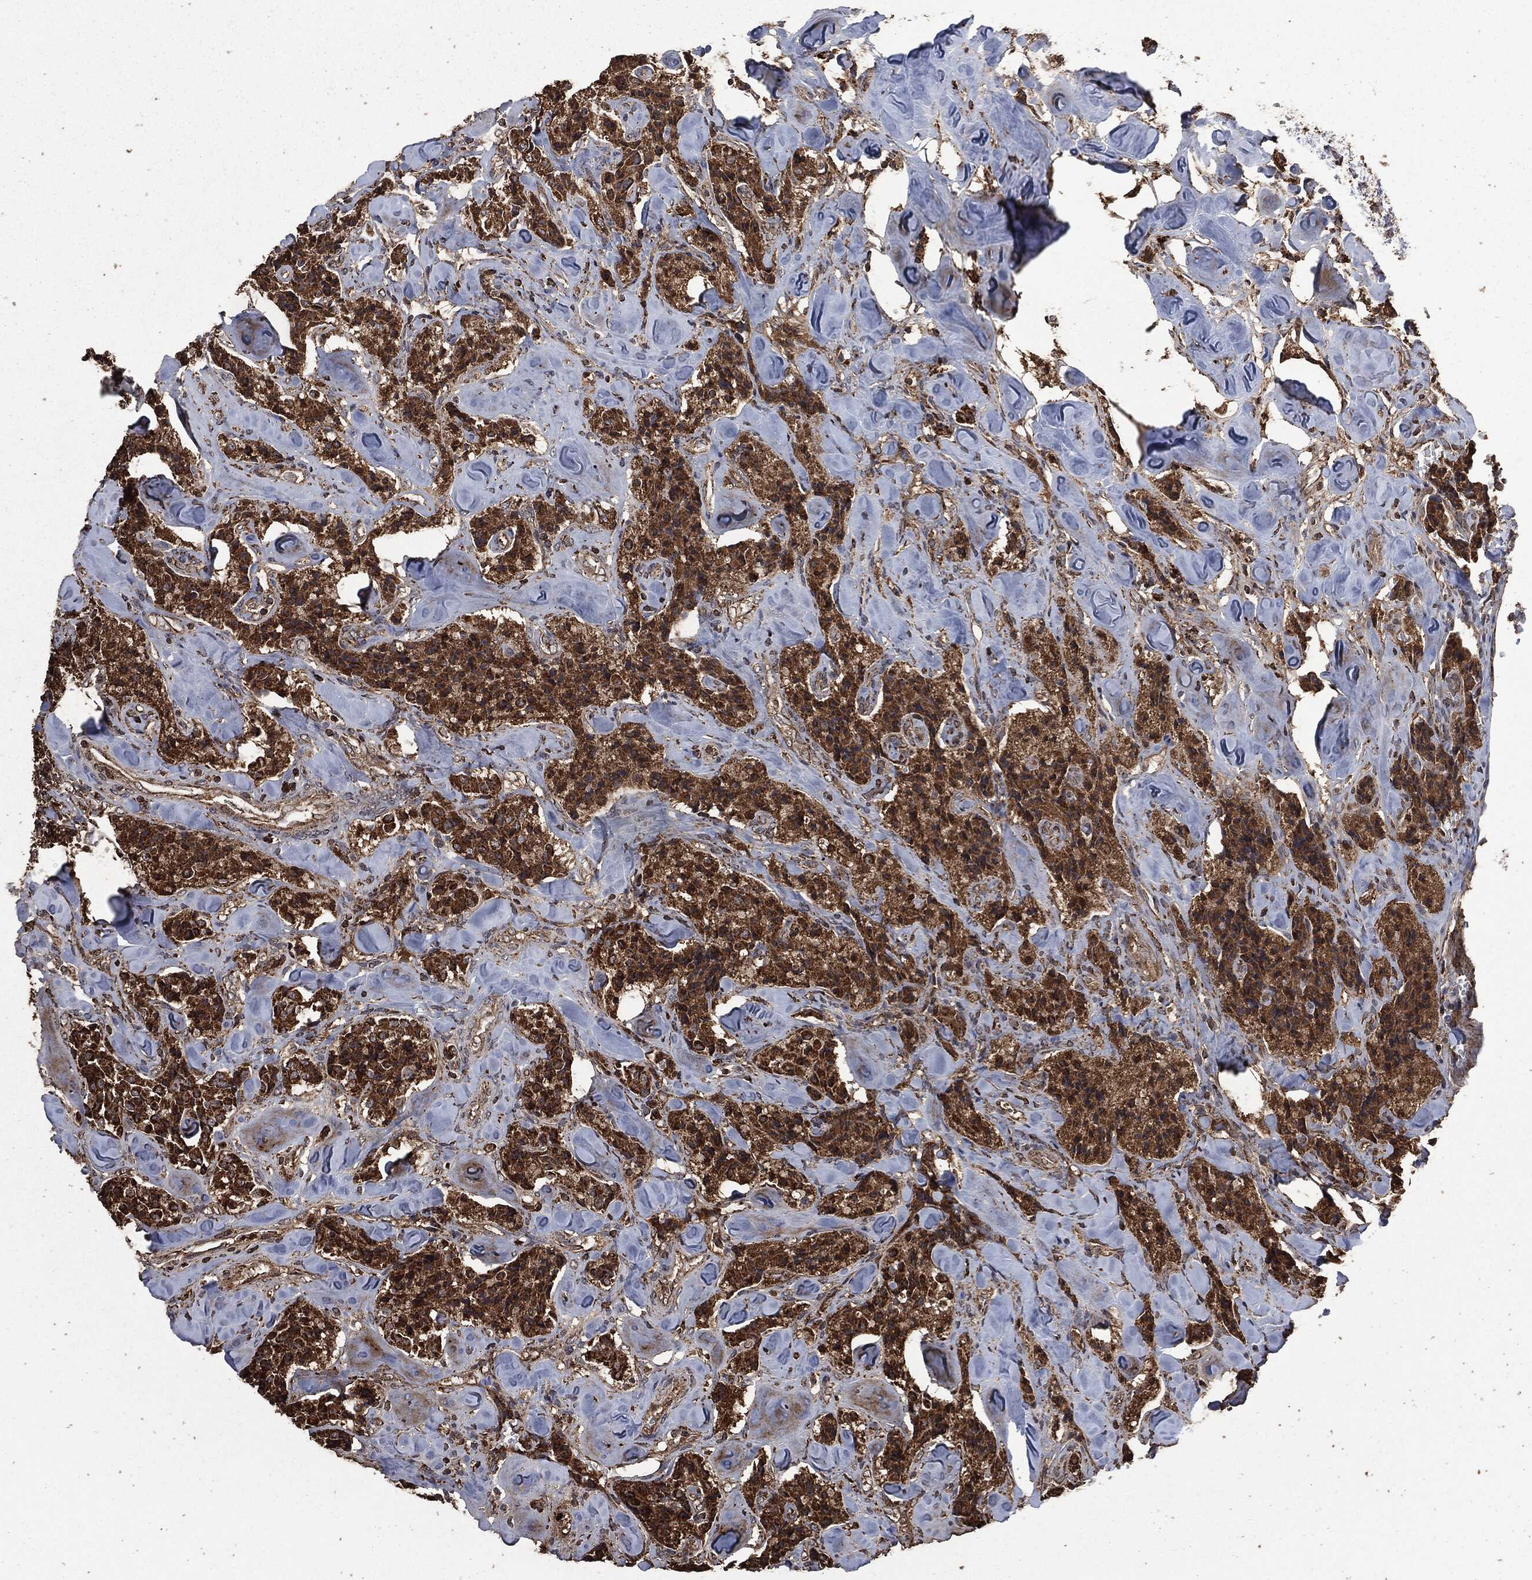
{"staining": {"intensity": "strong", "quantity": ">75%", "location": "cytoplasmic/membranous"}, "tissue": "carcinoid", "cell_type": "Tumor cells", "image_type": "cancer", "snomed": [{"axis": "morphology", "description": "Carcinoid, malignant, NOS"}, {"axis": "topography", "description": "Pancreas"}], "caption": "Tumor cells show high levels of strong cytoplasmic/membranous positivity in approximately >75% of cells in carcinoid (malignant).", "gene": "LIG3", "patient": {"sex": "male", "age": 41}}